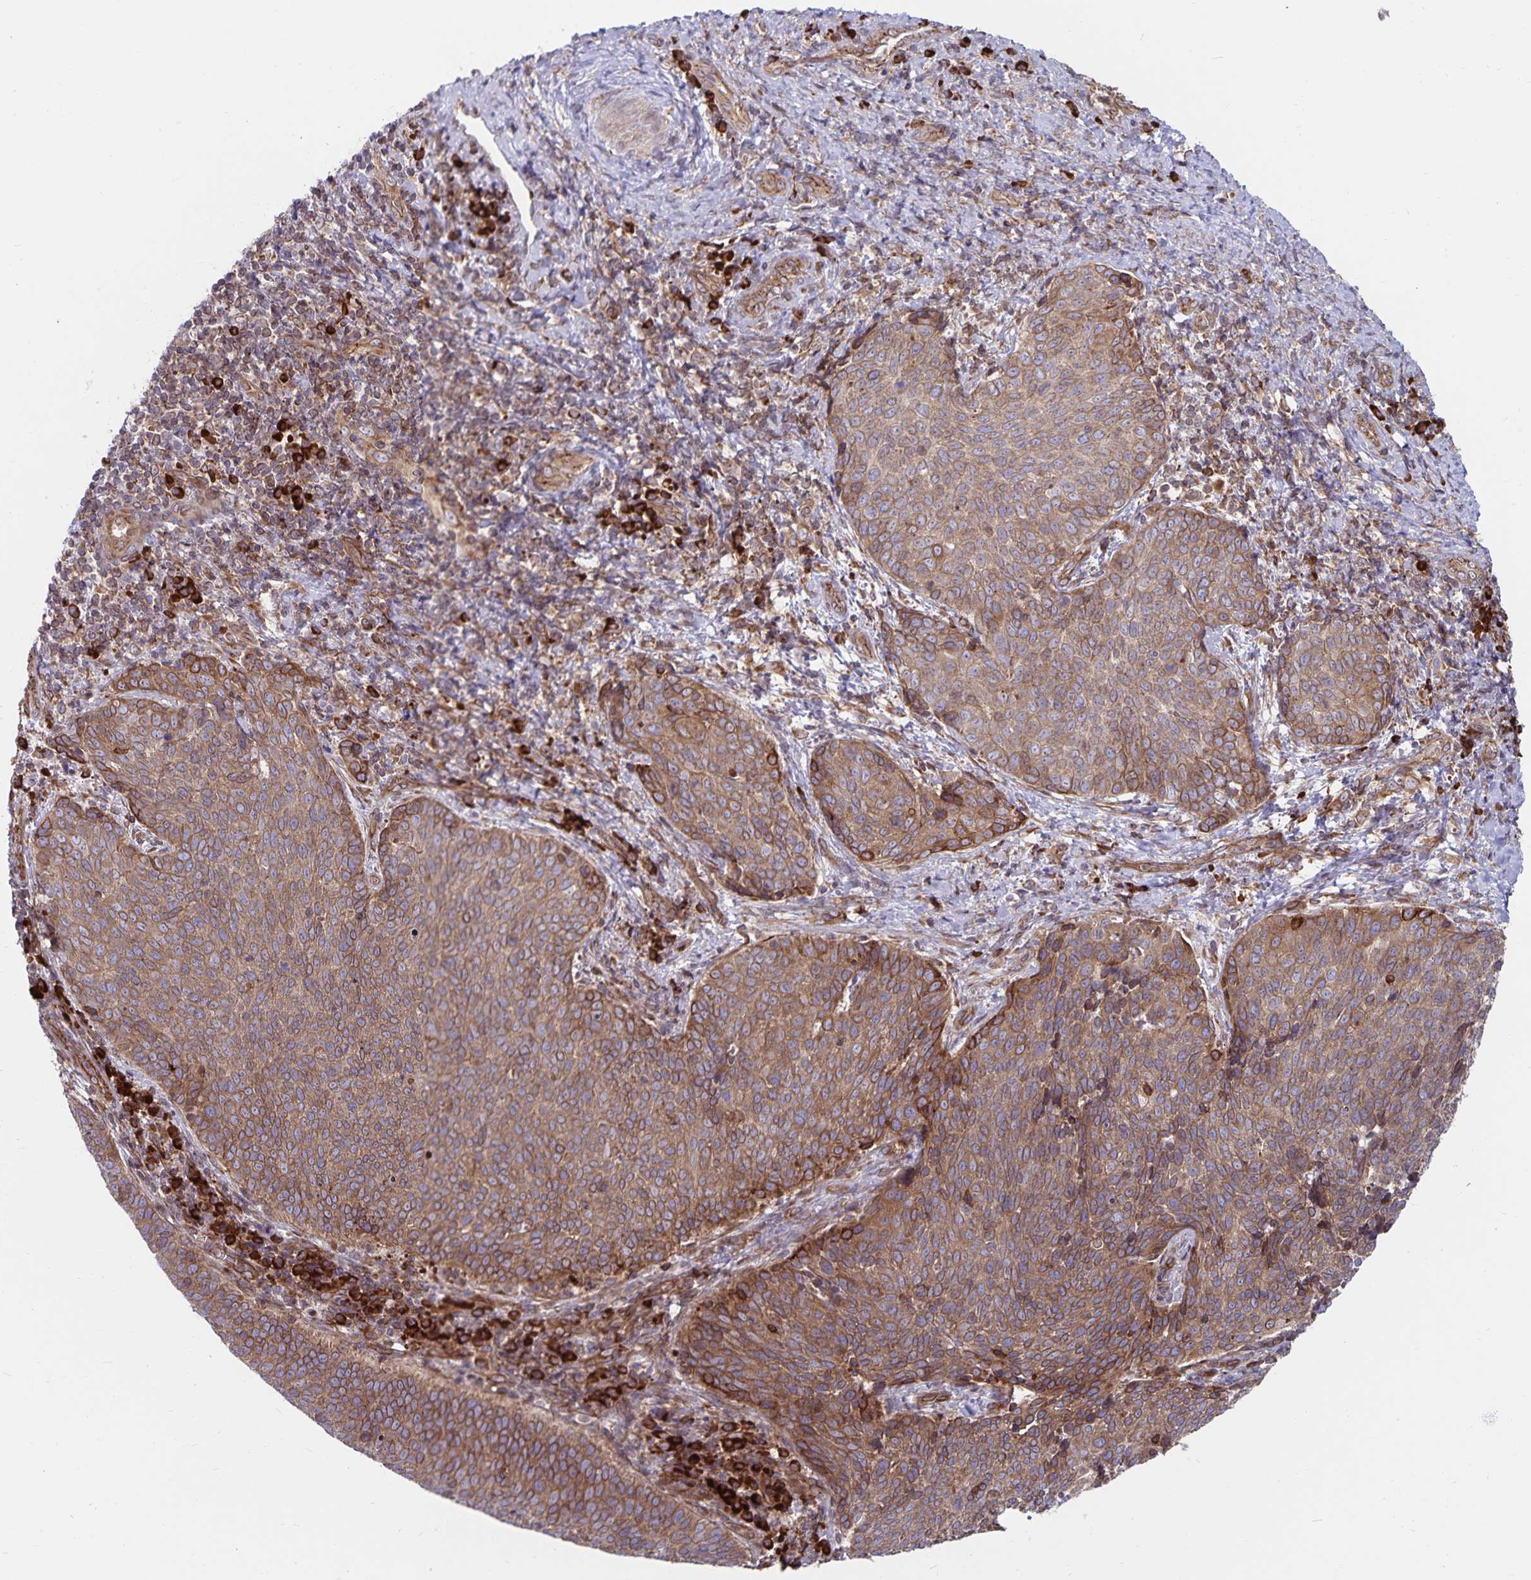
{"staining": {"intensity": "weak", "quantity": ">75%", "location": "cytoplasmic/membranous"}, "tissue": "cervical cancer", "cell_type": "Tumor cells", "image_type": "cancer", "snomed": [{"axis": "morphology", "description": "Squamous cell carcinoma, NOS"}, {"axis": "topography", "description": "Cervix"}], "caption": "Immunohistochemical staining of cervical cancer exhibits low levels of weak cytoplasmic/membranous protein staining in approximately >75% of tumor cells.", "gene": "SEC62", "patient": {"sex": "female", "age": 34}}